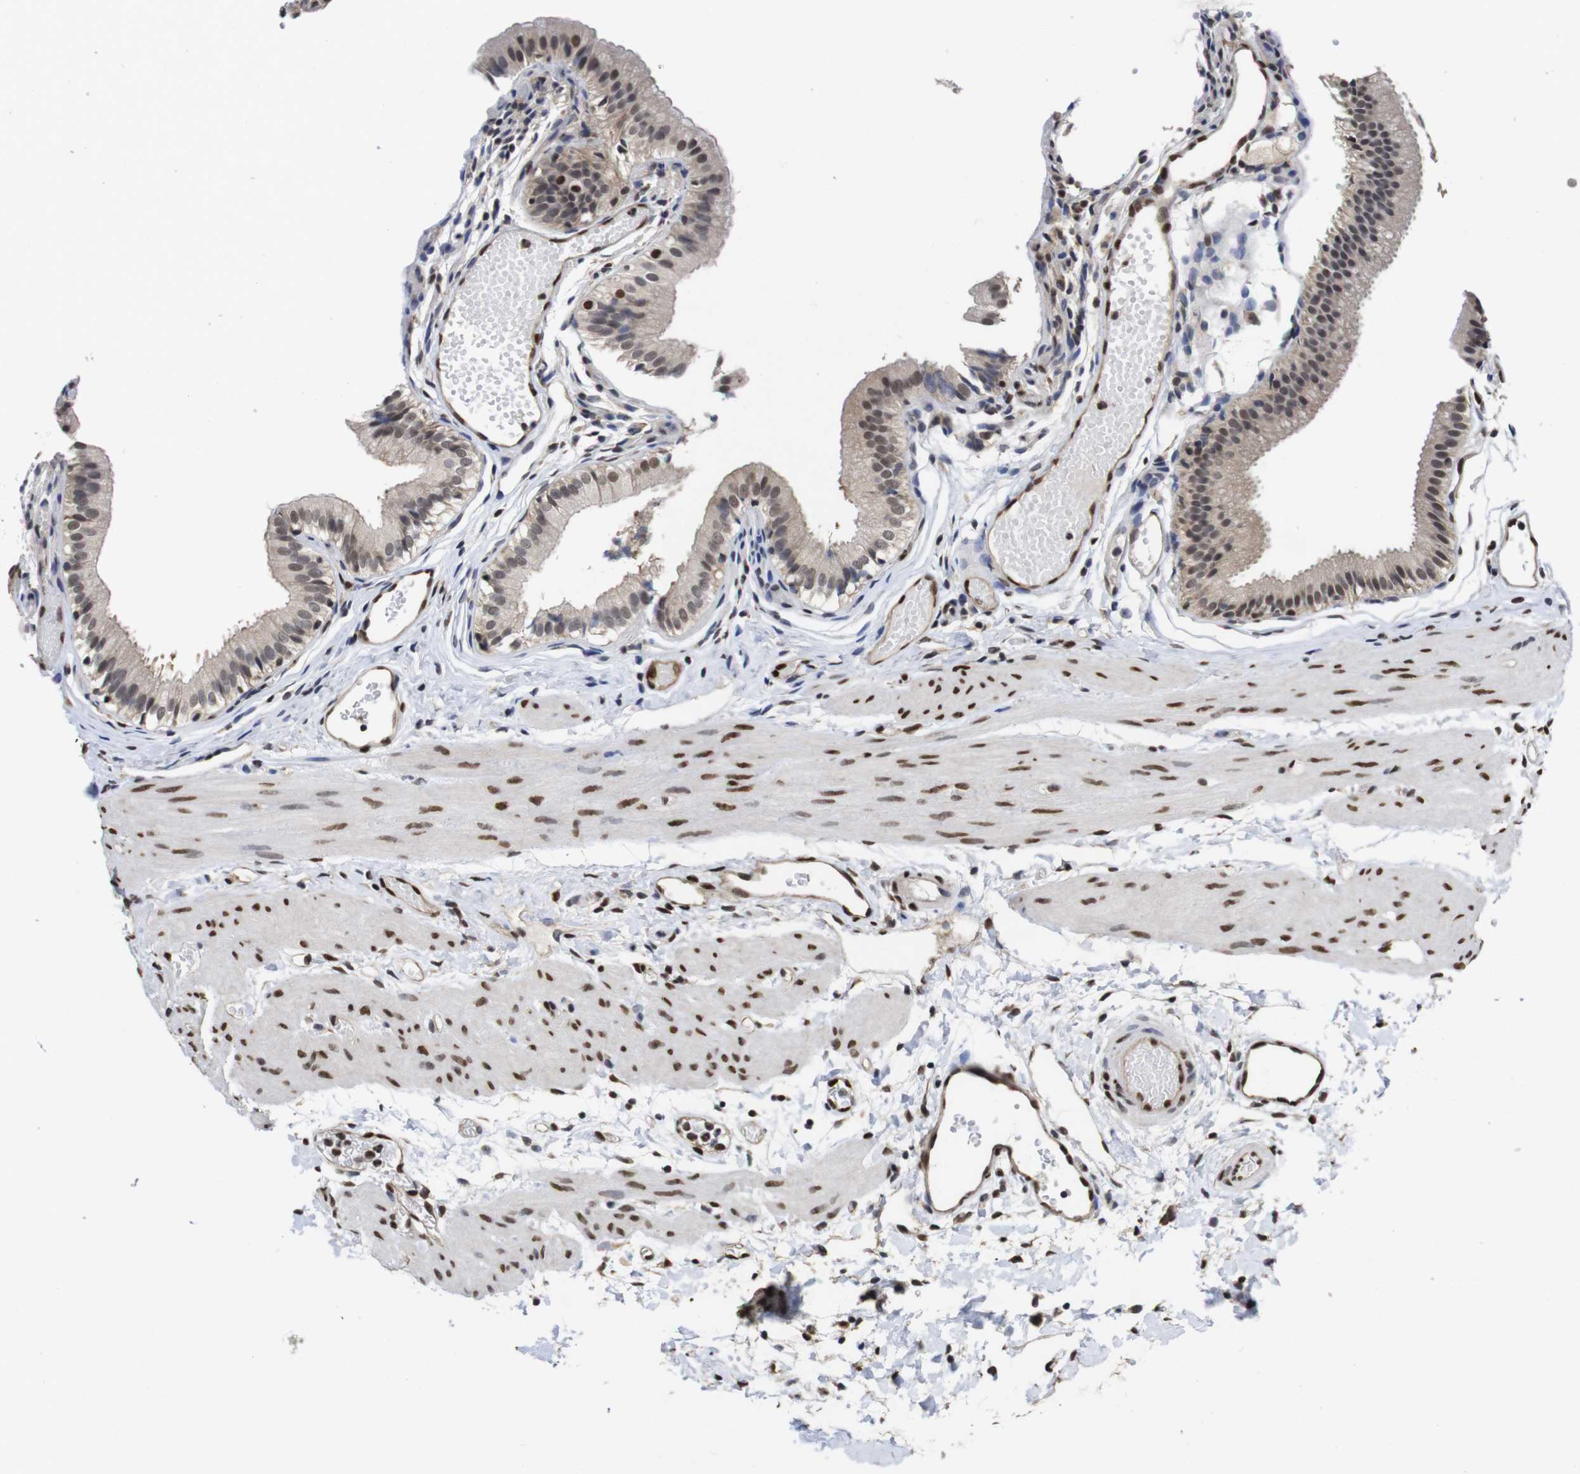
{"staining": {"intensity": "strong", "quantity": ">75%", "location": "cytoplasmic/membranous,nuclear"}, "tissue": "gallbladder", "cell_type": "Glandular cells", "image_type": "normal", "snomed": [{"axis": "morphology", "description": "Normal tissue, NOS"}, {"axis": "topography", "description": "Gallbladder"}], "caption": "Protein staining displays strong cytoplasmic/membranous,nuclear expression in about >75% of glandular cells in normal gallbladder.", "gene": "SUMO3", "patient": {"sex": "female", "age": 26}}